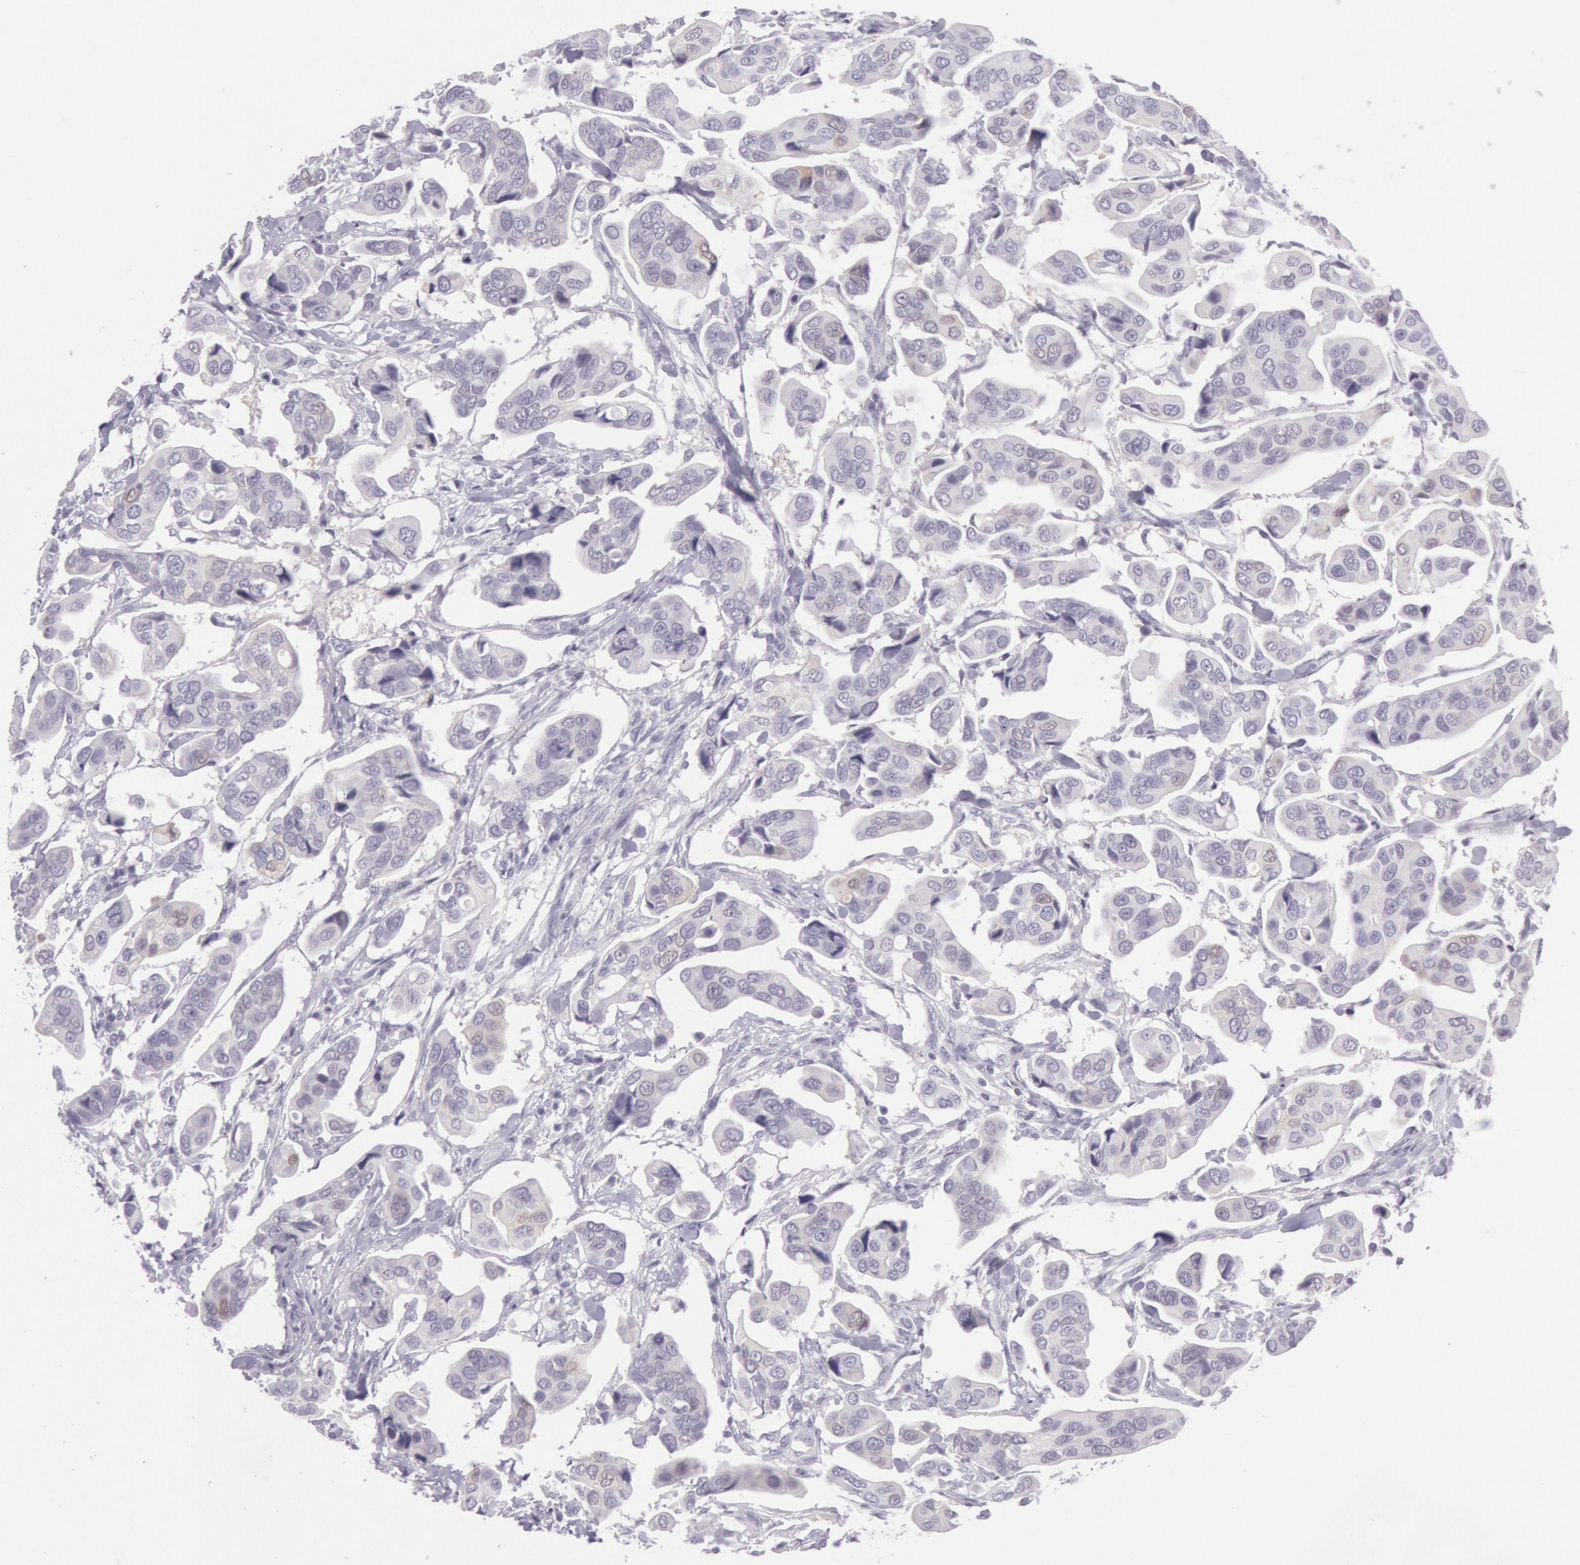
{"staining": {"intensity": "negative", "quantity": "none", "location": "none"}, "tissue": "urothelial cancer", "cell_type": "Tumor cells", "image_type": "cancer", "snomed": [{"axis": "morphology", "description": "Adenocarcinoma, NOS"}, {"axis": "topography", "description": "Urinary bladder"}], "caption": "An immunohistochemistry micrograph of urothelial cancer is shown. There is no staining in tumor cells of urothelial cancer.", "gene": "CKB", "patient": {"sex": "male", "age": 61}}